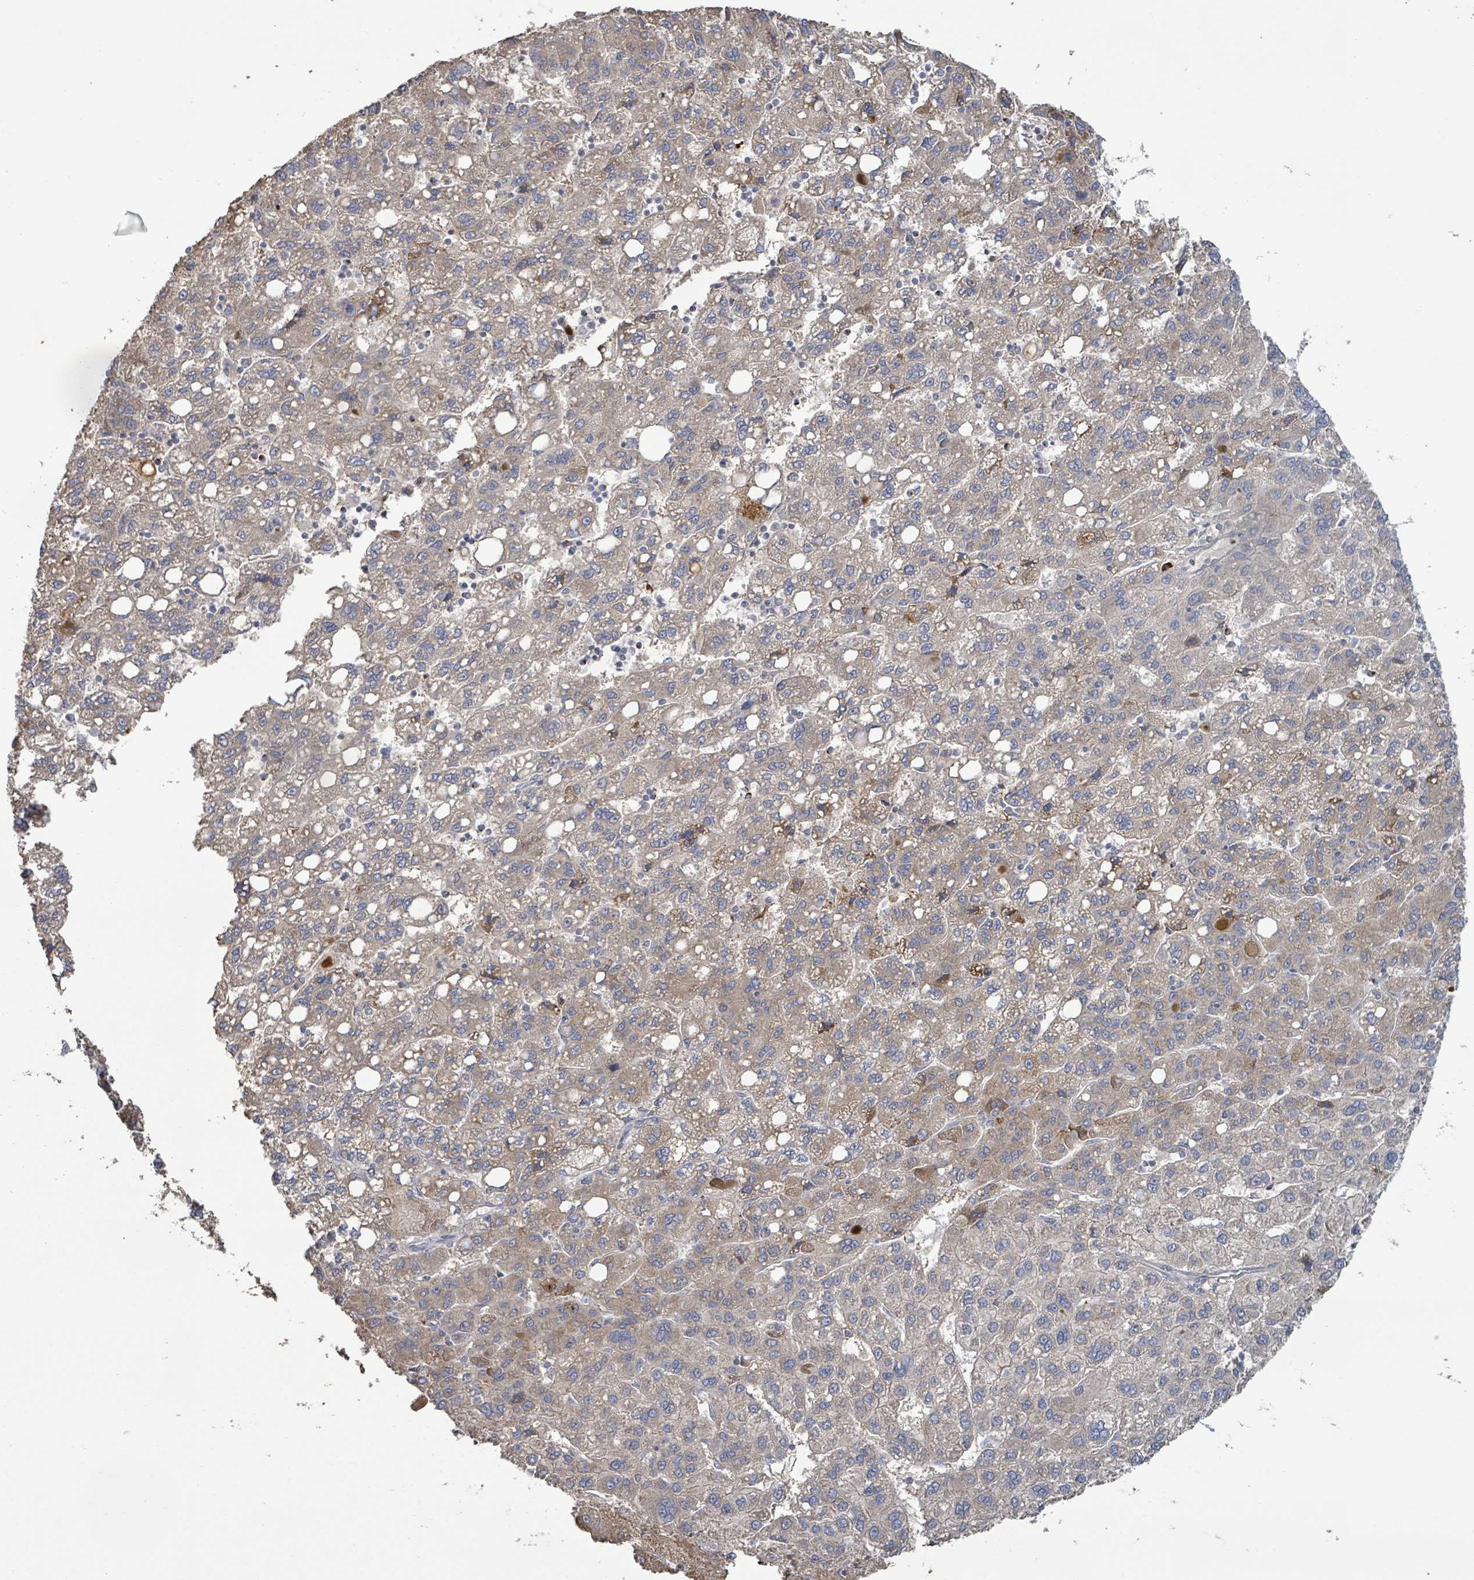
{"staining": {"intensity": "weak", "quantity": "25%-75%", "location": "cytoplasmic/membranous"}, "tissue": "liver cancer", "cell_type": "Tumor cells", "image_type": "cancer", "snomed": [{"axis": "morphology", "description": "Carcinoma, Hepatocellular, NOS"}, {"axis": "topography", "description": "Liver"}], "caption": "Human hepatocellular carcinoma (liver) stained with a protein marker reveals weak staining in tumor cells.", "gene": "KCNS2", "patient": {"sex": "female", "age": 82}}